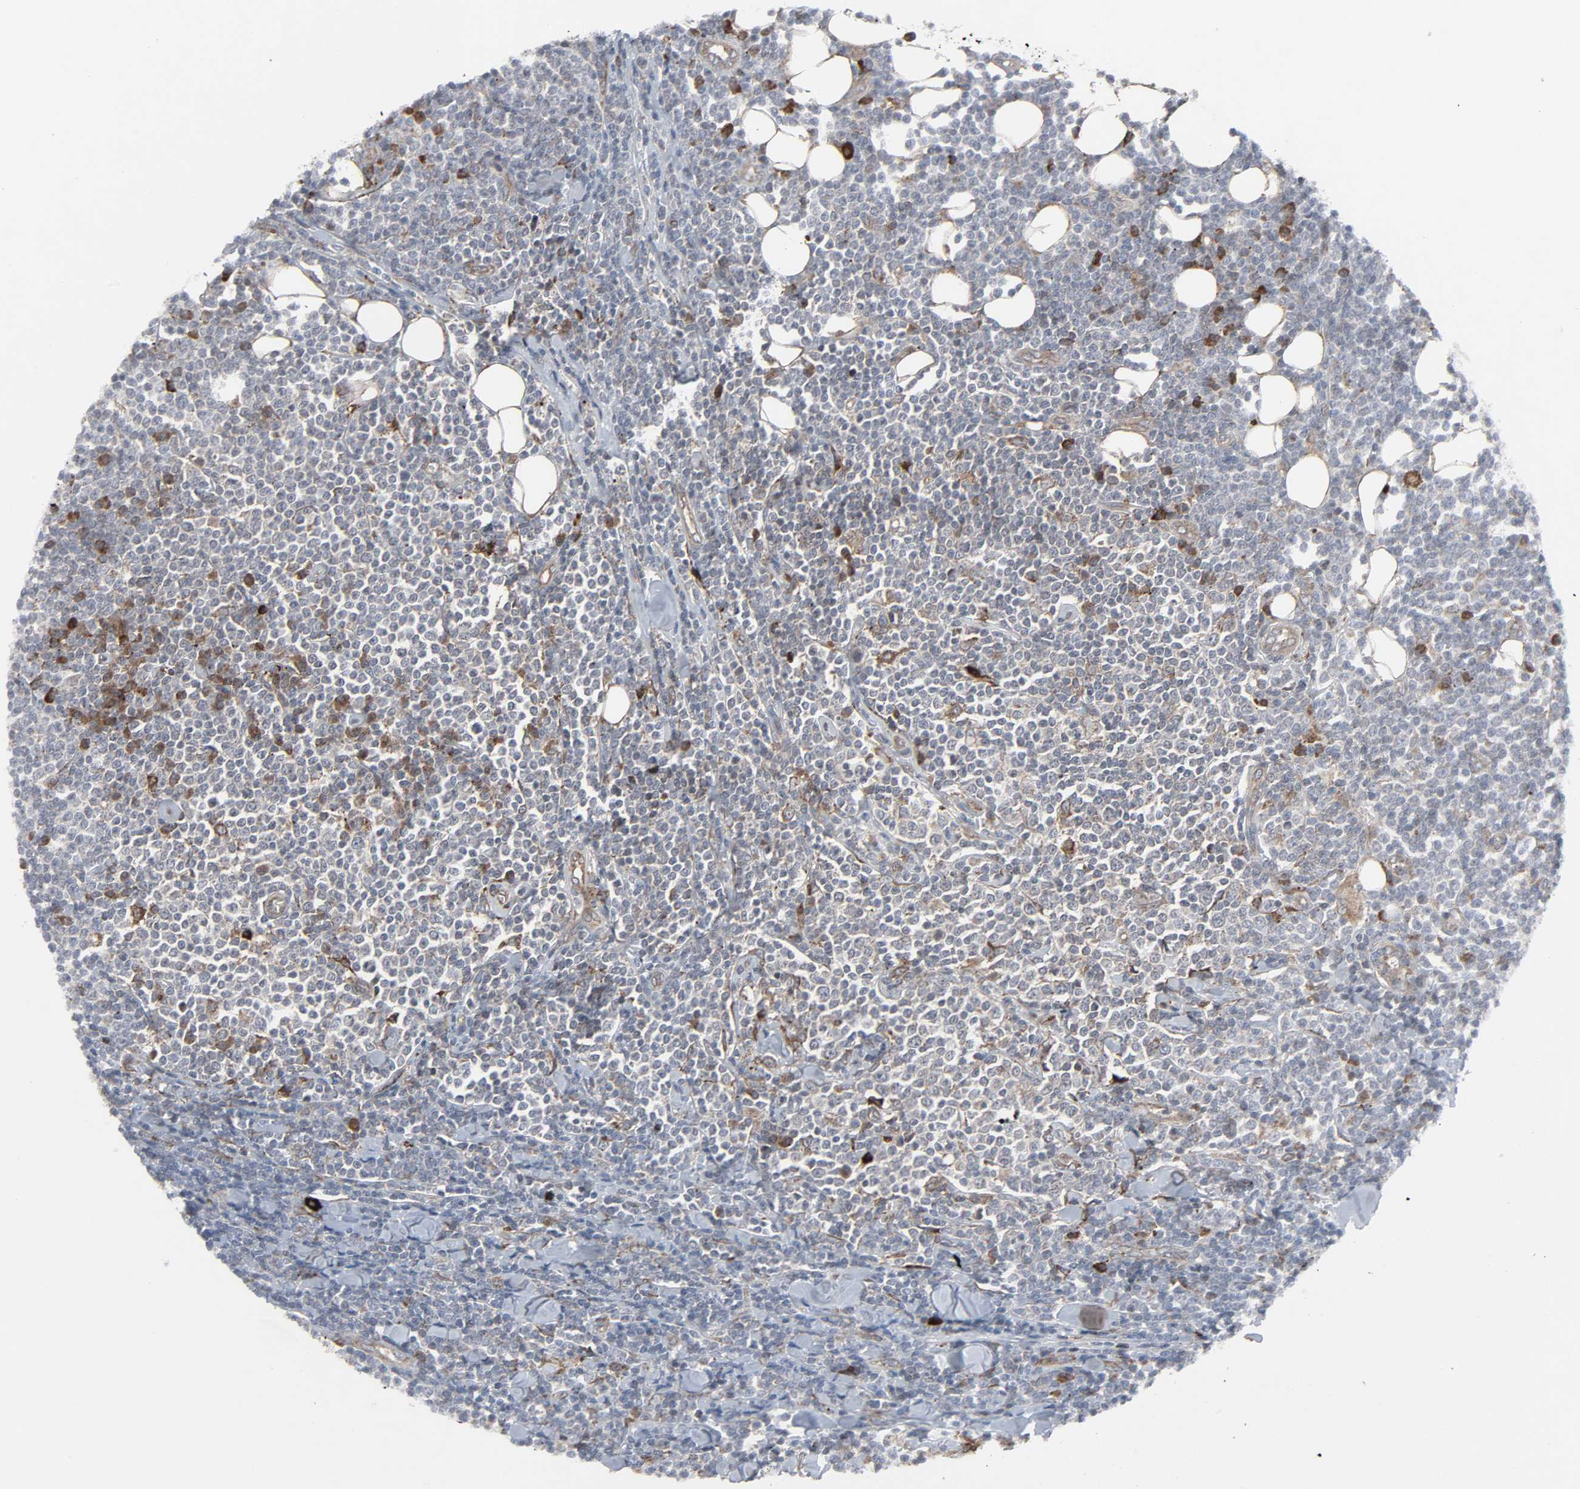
{"staining": {"intensity": "weak", "quantity": "<25%", "location": "cytoplasmic/membranous"}, "tissue": "lymphoma", "cell_type": "Tumor cells", "image_type": "cancer", "snomed": [{"axis": "morphology", "description": "Malignant lymphoma, non-Hodgkin's type, Low grade"}, {"axis": "topography", "description": "Soft tissue"}], "caption": "An IHC image of malignant lymphoma, non-Hodgkin's type (low-grade) is shown. There is no staining in tumor cells of malignant lymphoma, non-Hodgkin's type (low-grade).", "gene": "ADCY4", "patient": {"sex": "male", "age": 92}}